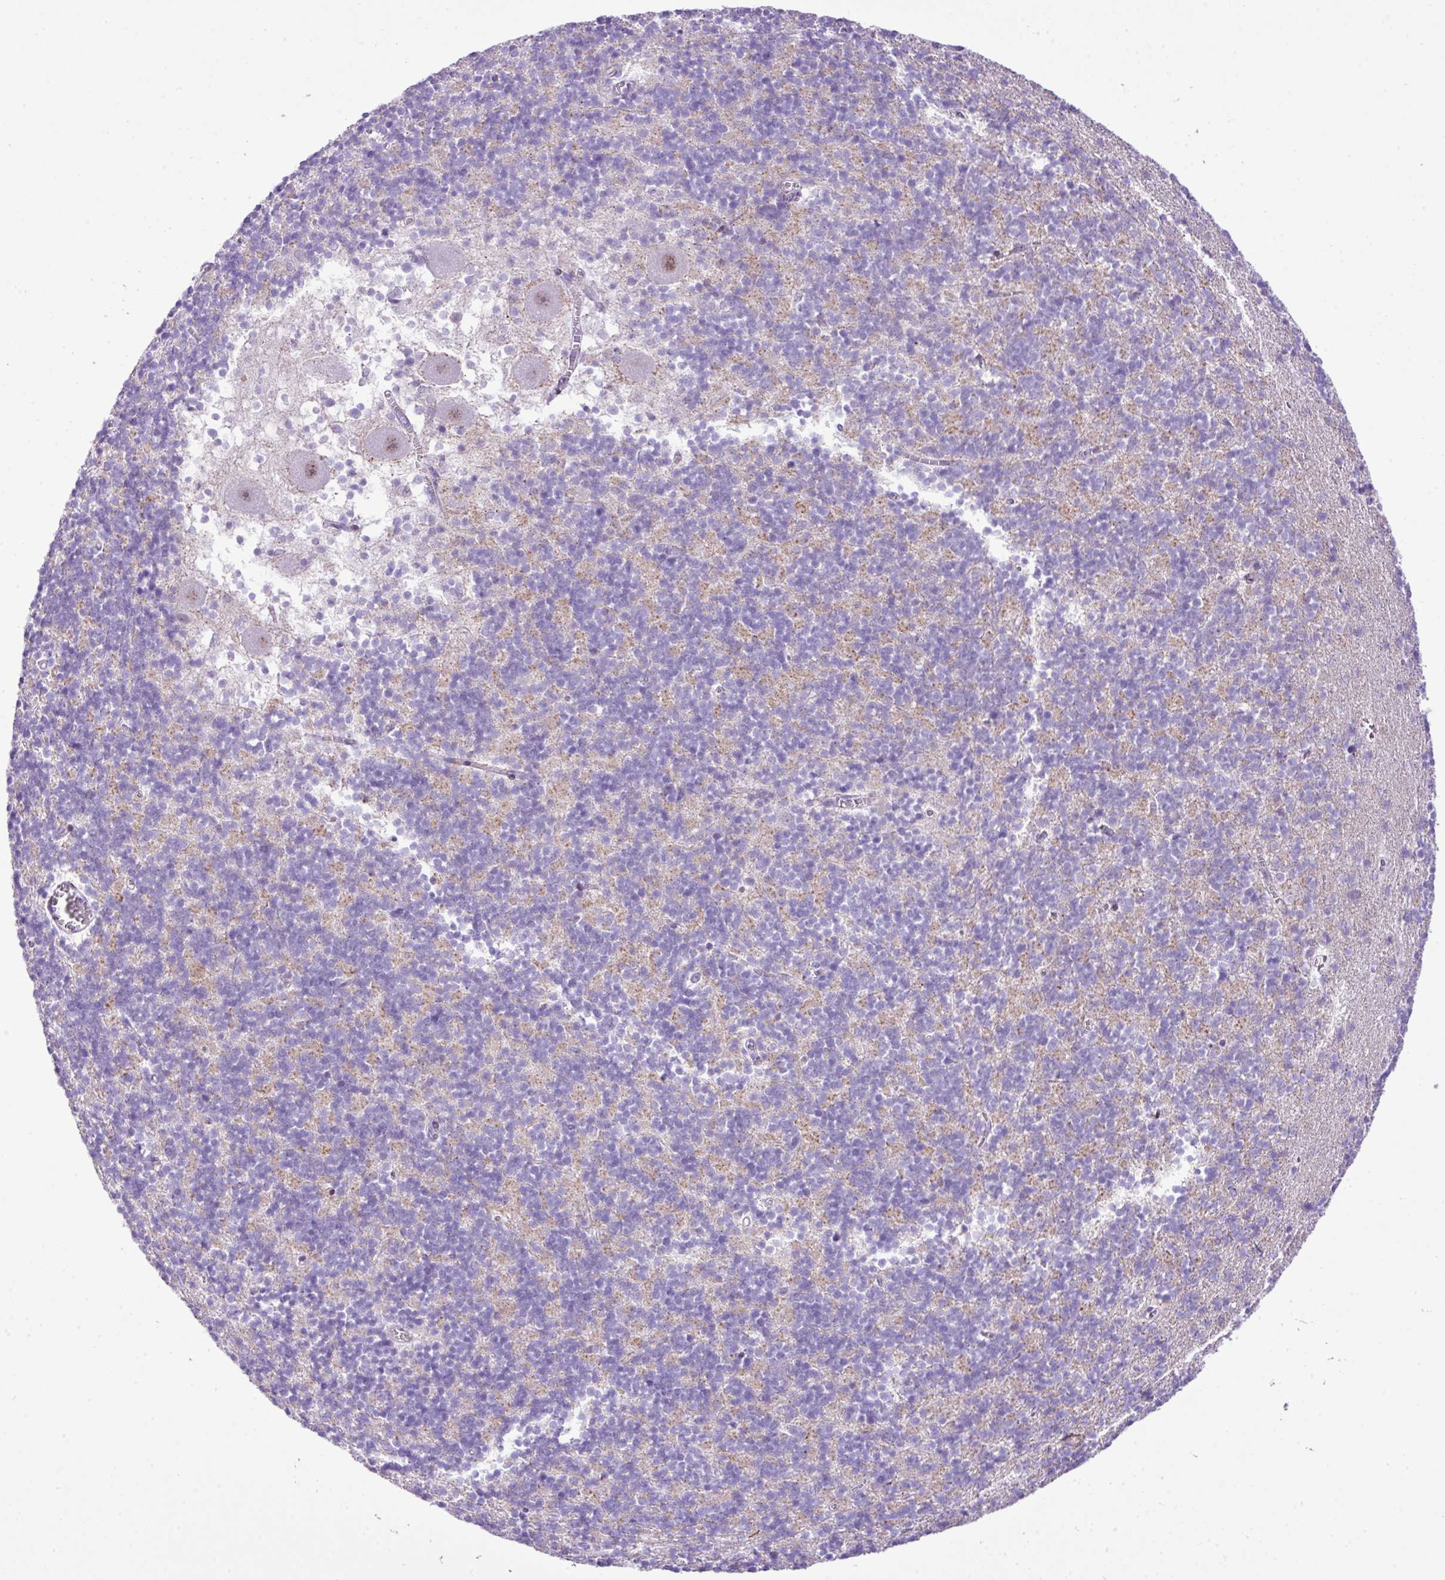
{"staining": {"intensity": "moderate", "quantity": "<25%", "location": "cytoplasmic/membranous"}, "tissue": "cerebellum", "cell_type": "Cells in granular layer", "image_type": "normal", "snomed": [{"axis": "morphology", "description": "Normal tissue, NOS"}, {"axis": "topography", "description": "Cerebellum"}], "caption": "Unremarkable cerebellum was stained to show a protein in brown. There is low levels of moderate cytoplasmic/membranous staining in about <25% of cells in granular layer.", "gene": "RCAN2", "patient": {"sex": "male", "age": 54}}